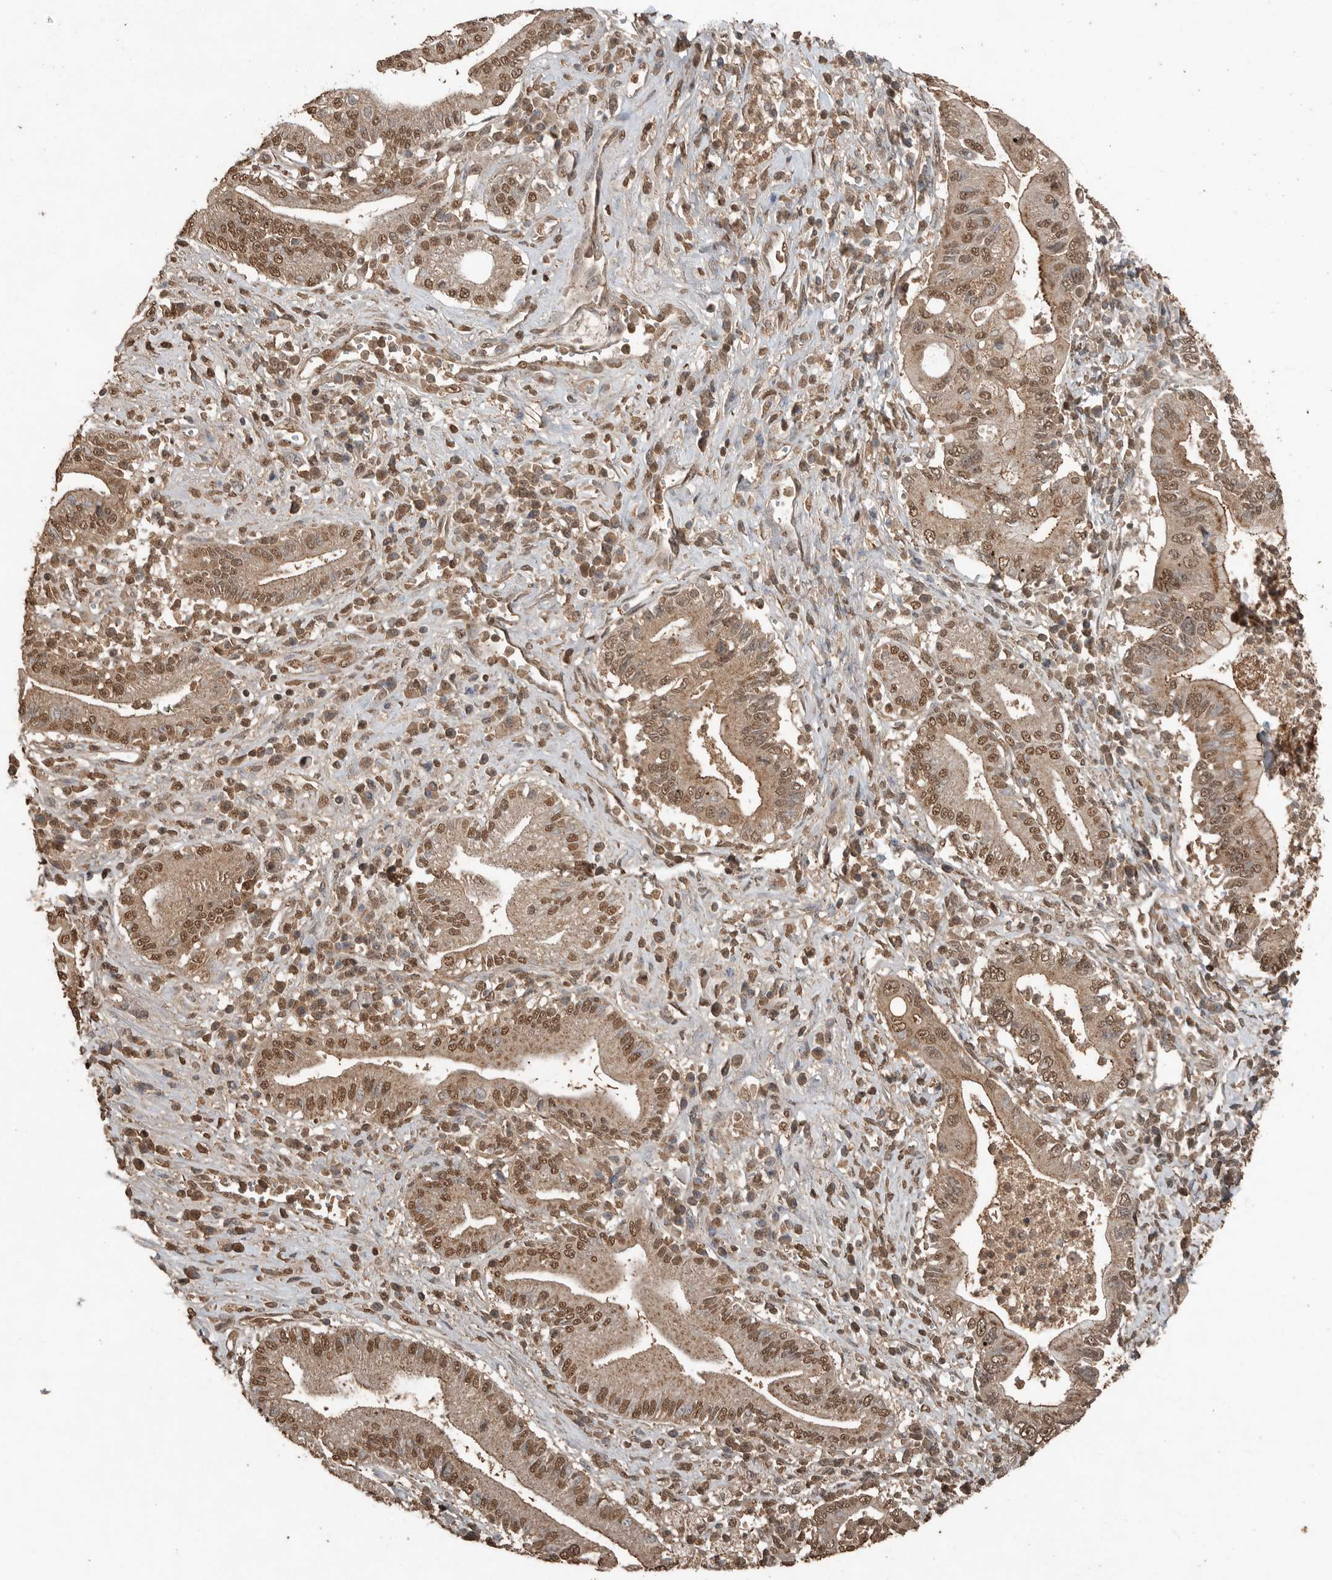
{"staining": {"intensity": "moderate", "quantity": ">75%", "location": "cytoplasmic/membranous,nuclear"}, "tissue": "pancreatic cancer", "cell_type": "Tumor cells", "image_type": "cancer", "snomed": [{"axis": "morphology", "description": "Adenocarcinoma, NOS"}, {"axis": "topography", "description": "Pancreas"}], "caption": "Immunohistochemical staining of human pancreatic cancer (adenocarcinoma) displays medium levels of moderate cytoplasmic/membranous and nuclear staining in approximately >75% of tumor cells. (DAB (3,3'-diaminobenzidine) IHC with brightfield microscopy, high magnification).", "gene": "BLZF1", "patient": {"sex": "male", "age": 78}}